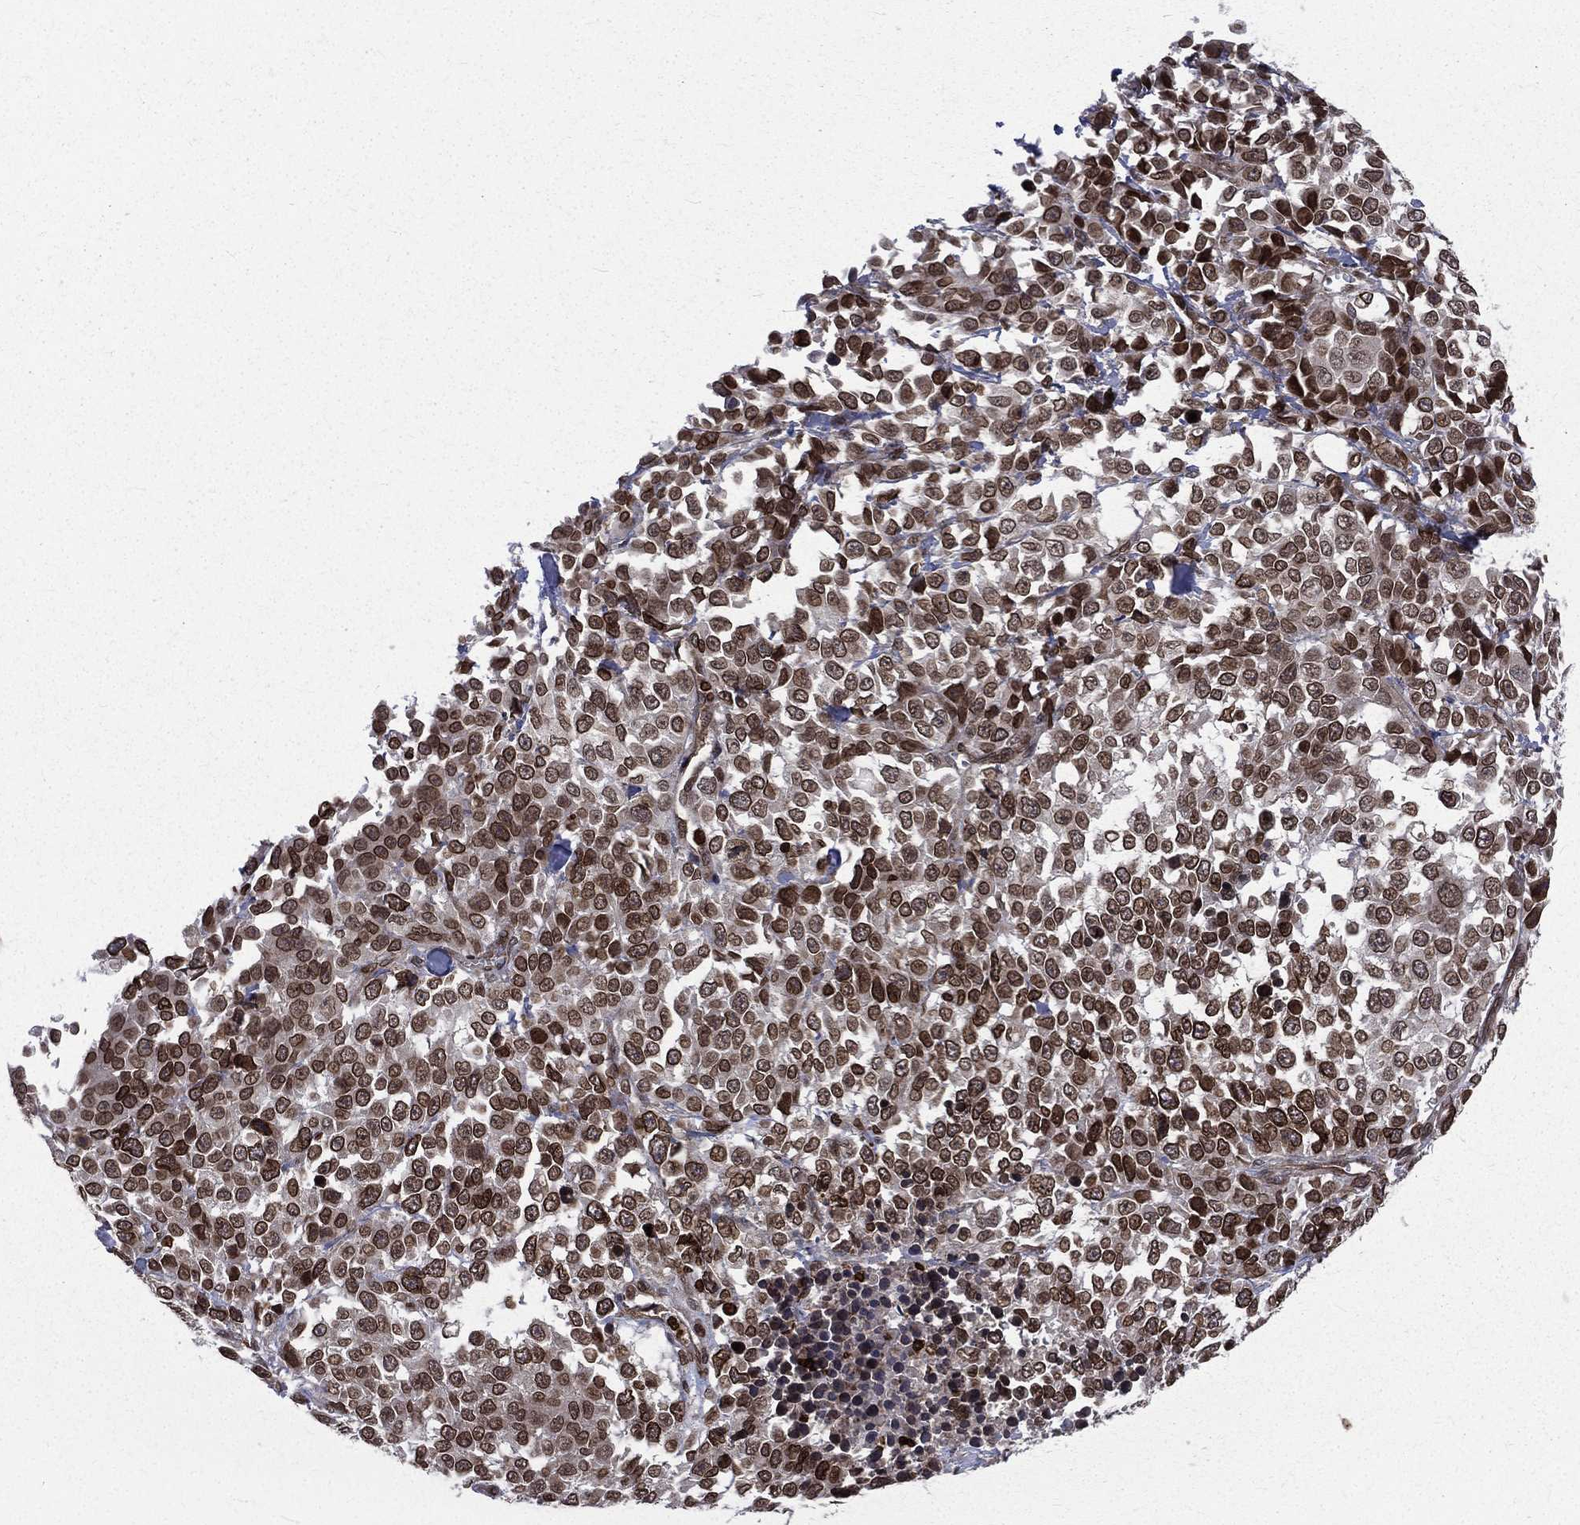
{"staining": {"intensity": "strong", "quantity": ">75%", "location": "cytoplasmic/membranous,nuclear"}, "tissue": "melanoma", "cell_type": "Tumor cells", "image_type": "cancer", "snomed": [{"axis": "morphology", "description": "Malignant melanoma, Metastatic site"}, {"axis": "topography", "description": "Skin"}], "caption": "IHC of human melanoma reveals high levels of strong cytoplasmic/membranous and nuclear expression in approximately >75% of tumor cells.", "gene": "LBR", "patient": {"sex": "male", "age": 84}}